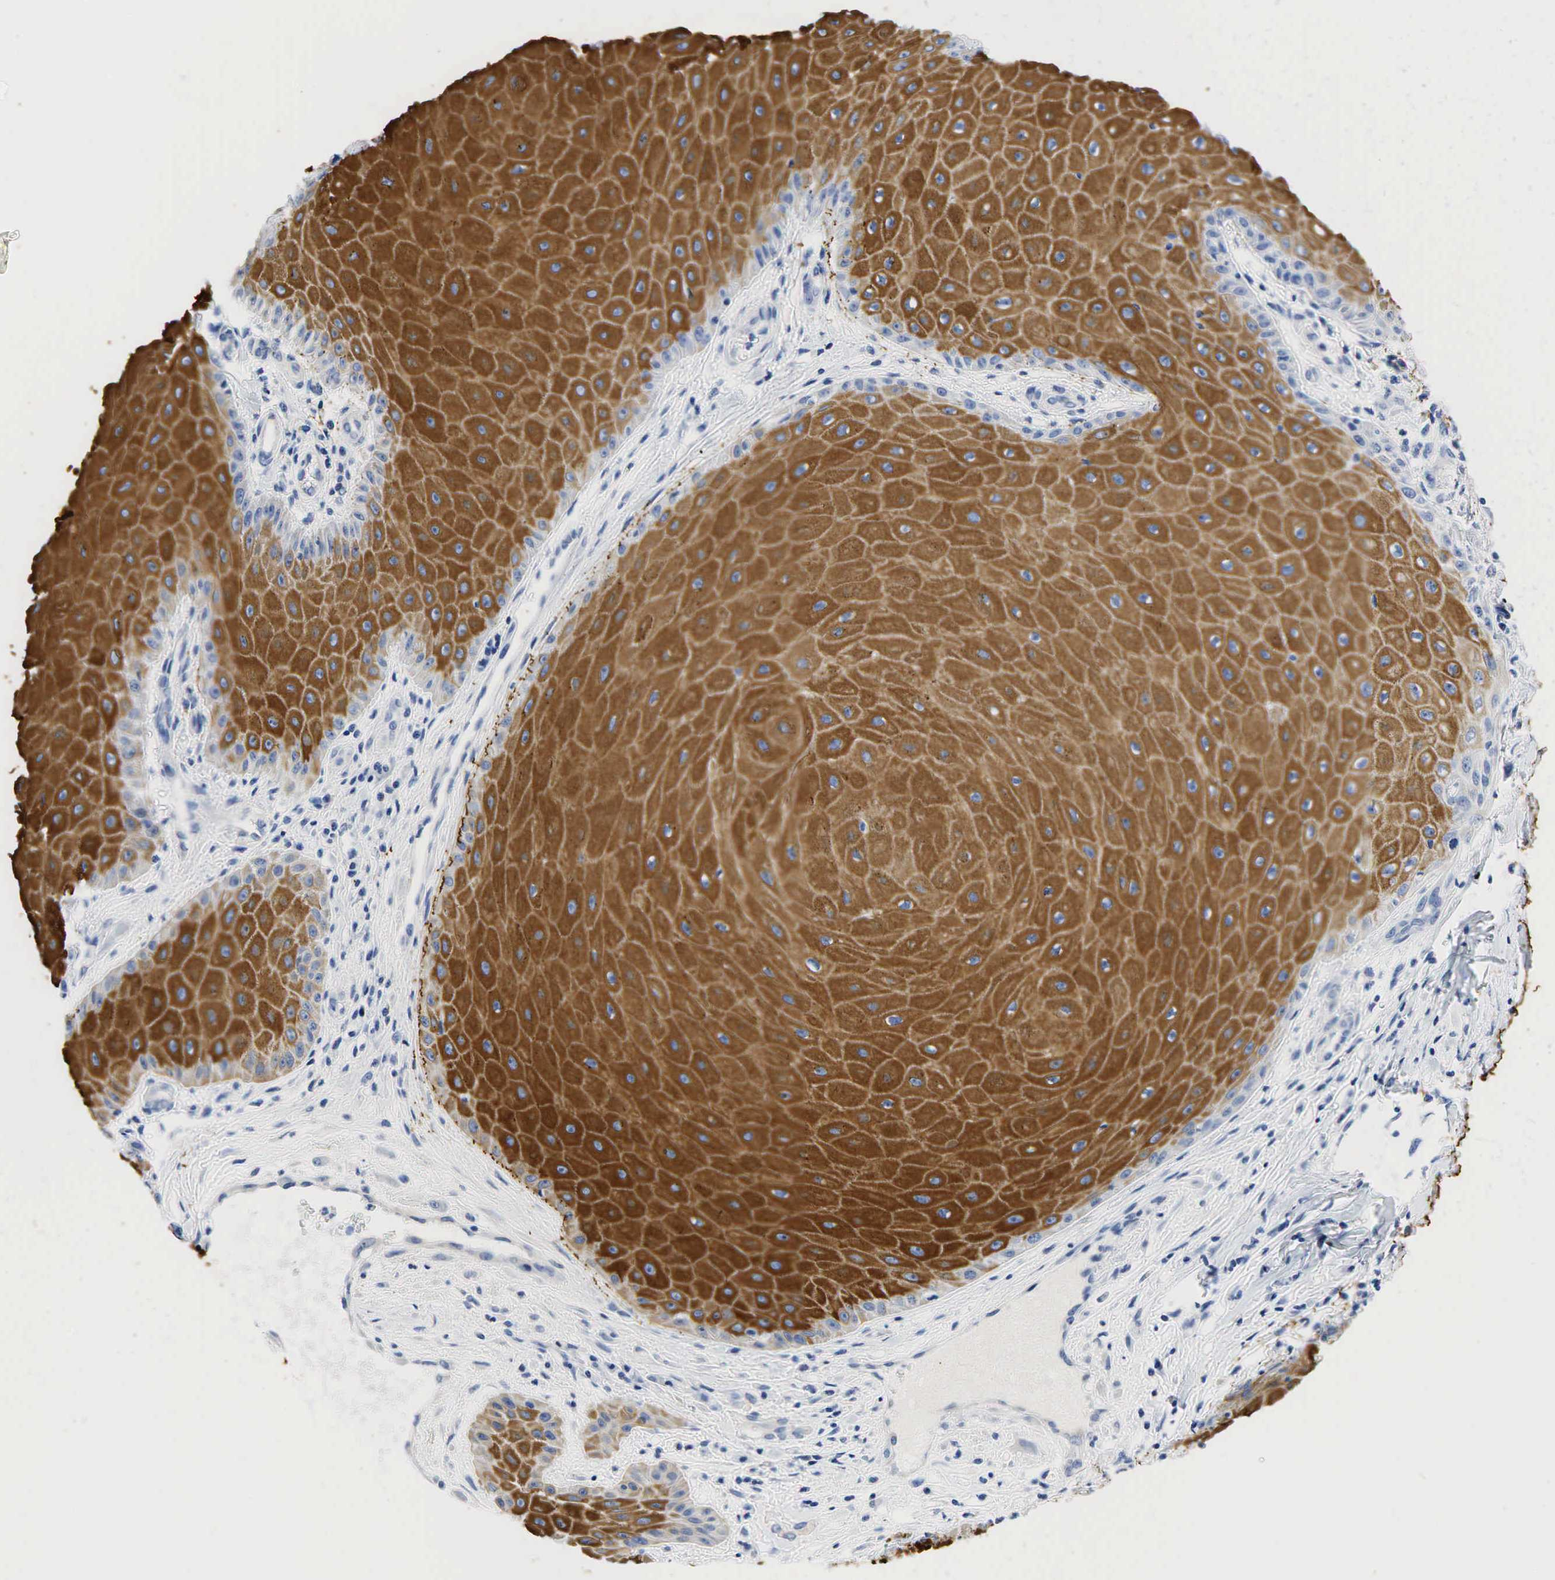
{"staining": {"intensity": "strong", "quantity": ">75%", "location": "cytoplasmic/membranous"}, "tissue": "skin cancer", "cell_type": "Tumor cells", "image_type": "cancer", "snomed": [{"axis": "morphology", "description": "Squamous cell carcinoma, NOS"}, {"axis": "topography", "description": "Skin"}], "caption": "High-power microscopy captured an immunohistochemistry photomicrograph of skin cancer, revealing strong cytoplasmic/membranous staining in about >75% of tumor cells.", "gene": "PGR", "patient": {"sex": "male", "age": 57}}